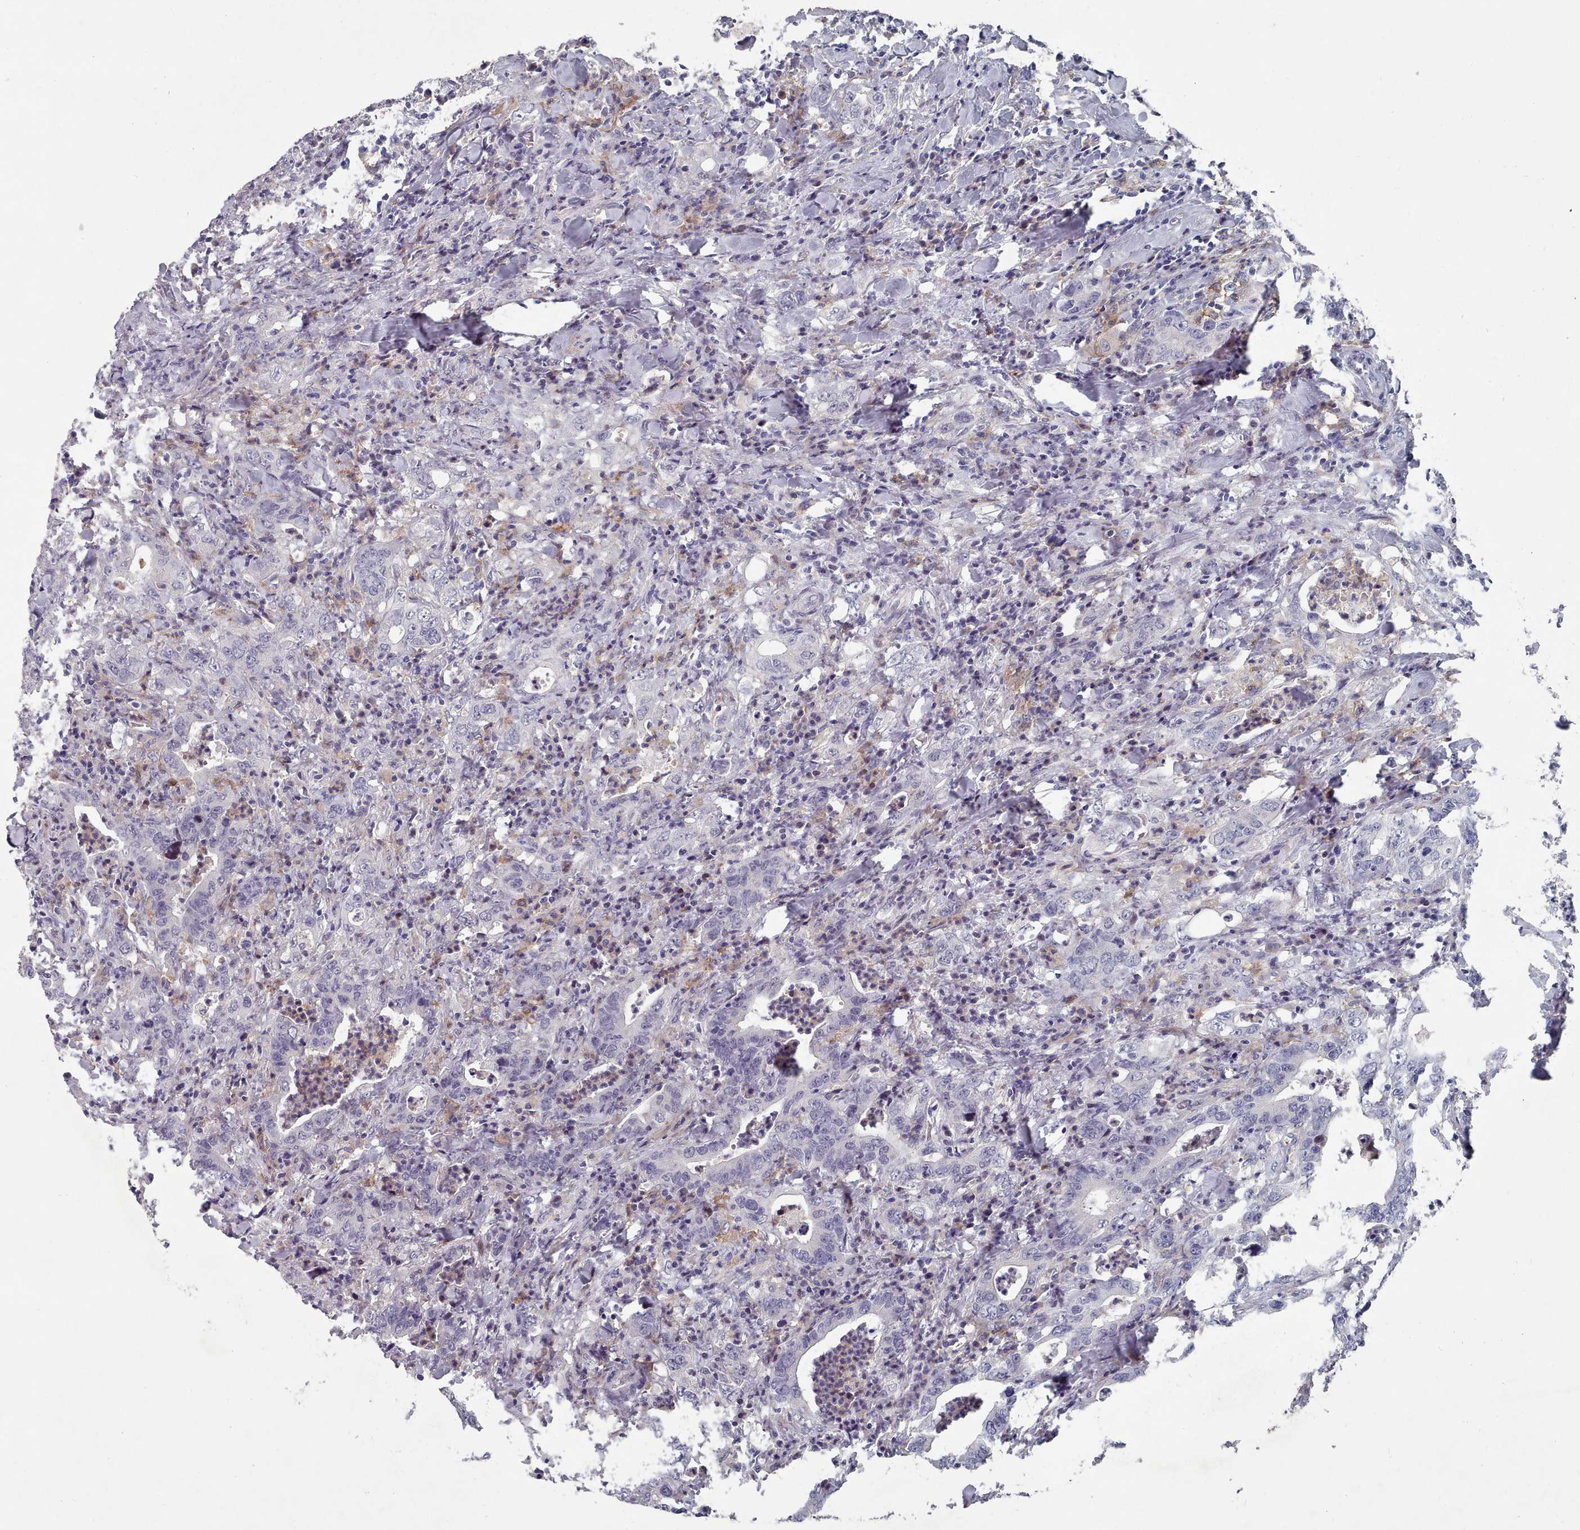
{"staining": {"intensity": "negative", "quantity": "none", "location": "none"}, "tissue": "colorectal cancer", "cell_type": "Tumor cells", "image_type": "cancer", "snomed": [{"axis": "morphology", "description": "Adenocarcinoma, NOS"}, {"axis": "topography", "description": "Colon"}], "caption": "Immunohistochemistry image of human colorectal cancer stained for a protein (brown), which demonstrates no expression in tumor cells.", "gene": "COL8A2", "patient": {"sex": "female", "age": 75}}